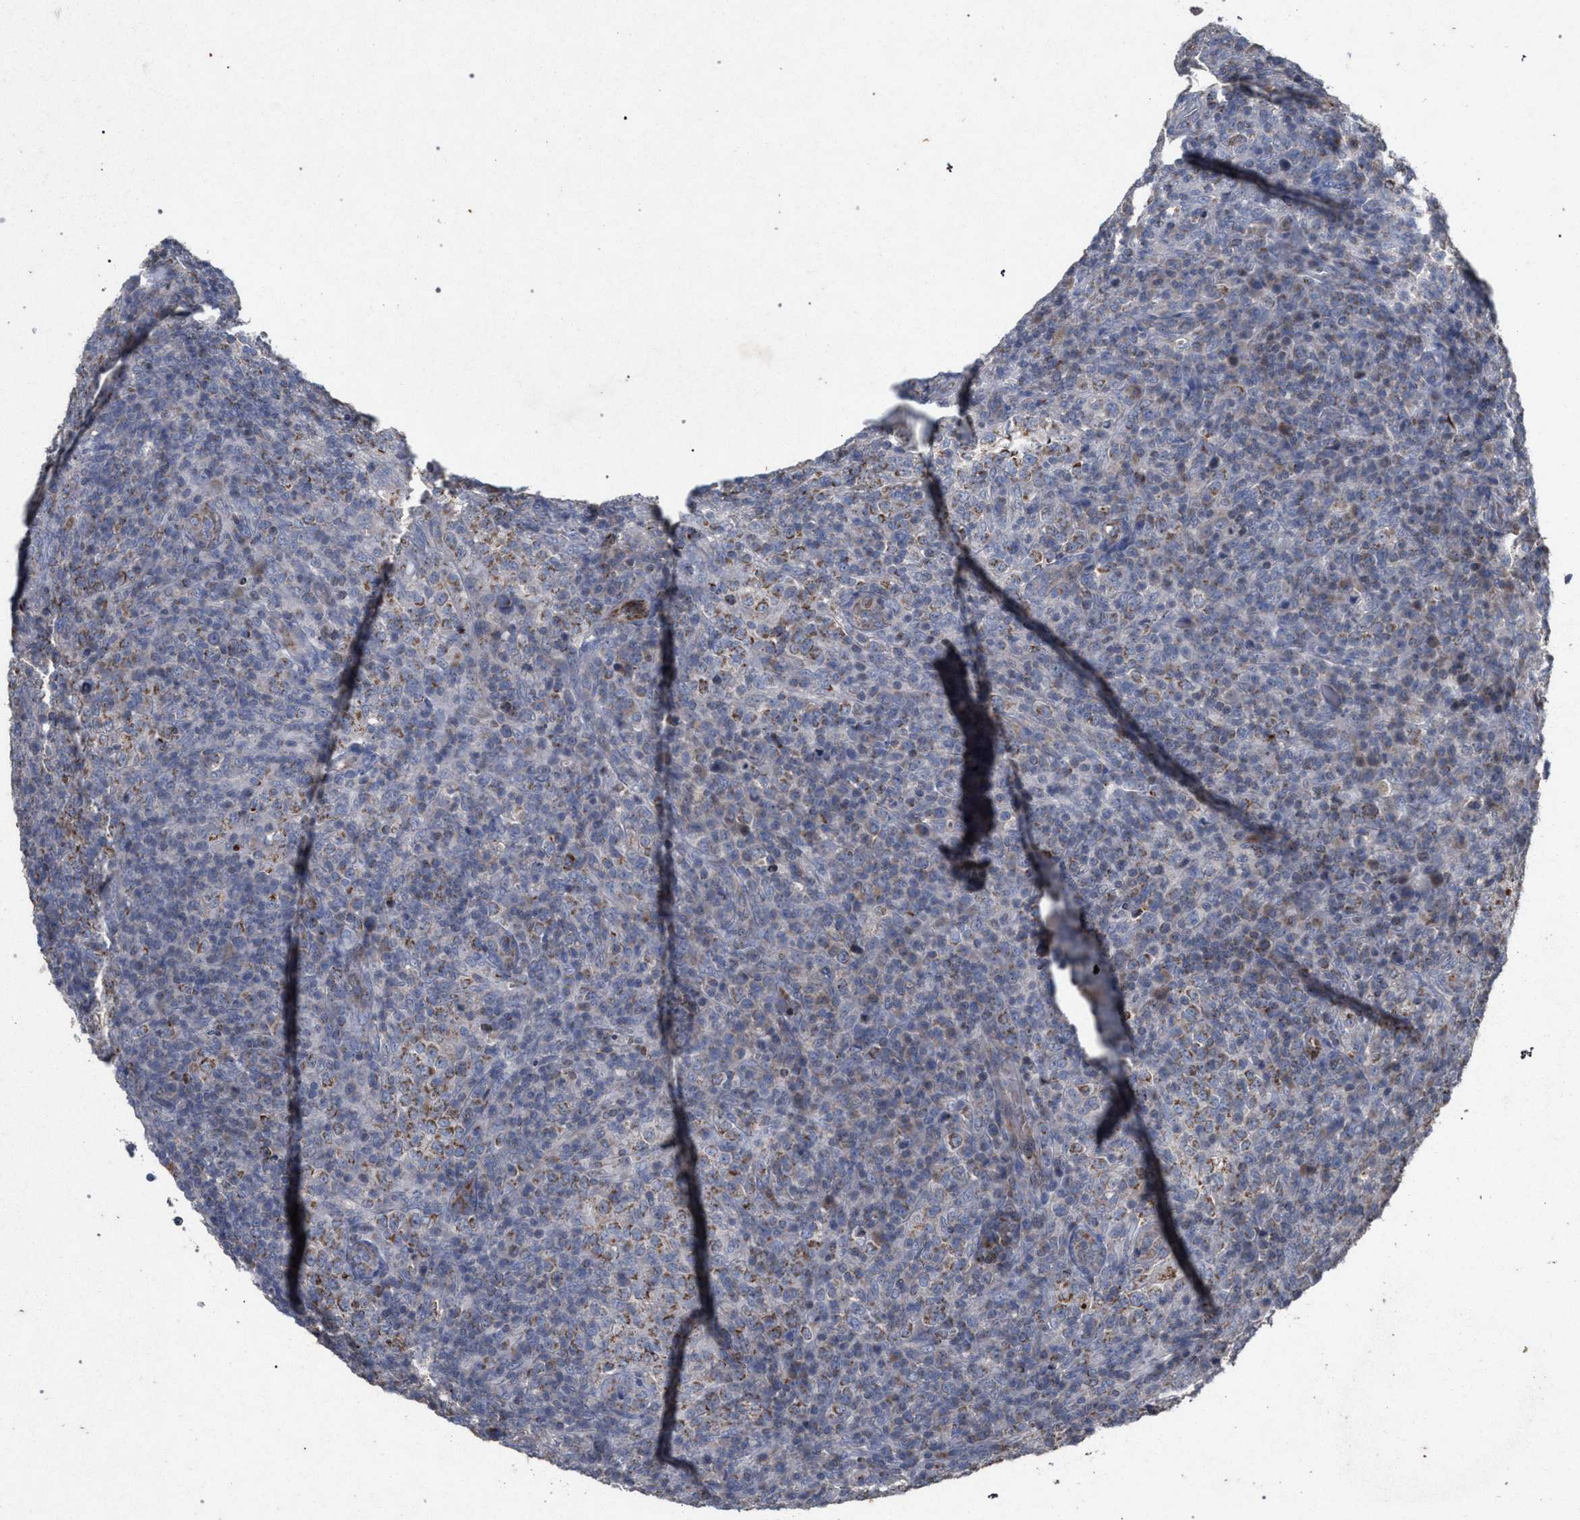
{"staining": {"intensity": "moderate", "quantity": "<25%", "location": "cytoplasmic/membranous"}, "tissue": "lymphoma", "cell_type": "Tumor cells", "image_type": "cancer", "snomed": [{"axis": "morphology", "description": "Malignant lymphoma, non-Hodgkin's type, High grade"}, {"axis": "topography", "description": "Lymph node"}], "caption": "This photomicrograph demonstrates immunohistochemistry staining of human malignant lymphoma, non-Hodgkin's type (high-grade), with low moderate cytoplasmic/membranous staining in about <25% of tumor cells.", "gene": "PKD2L1", "patient": {"sex": "female", "age": 76}}